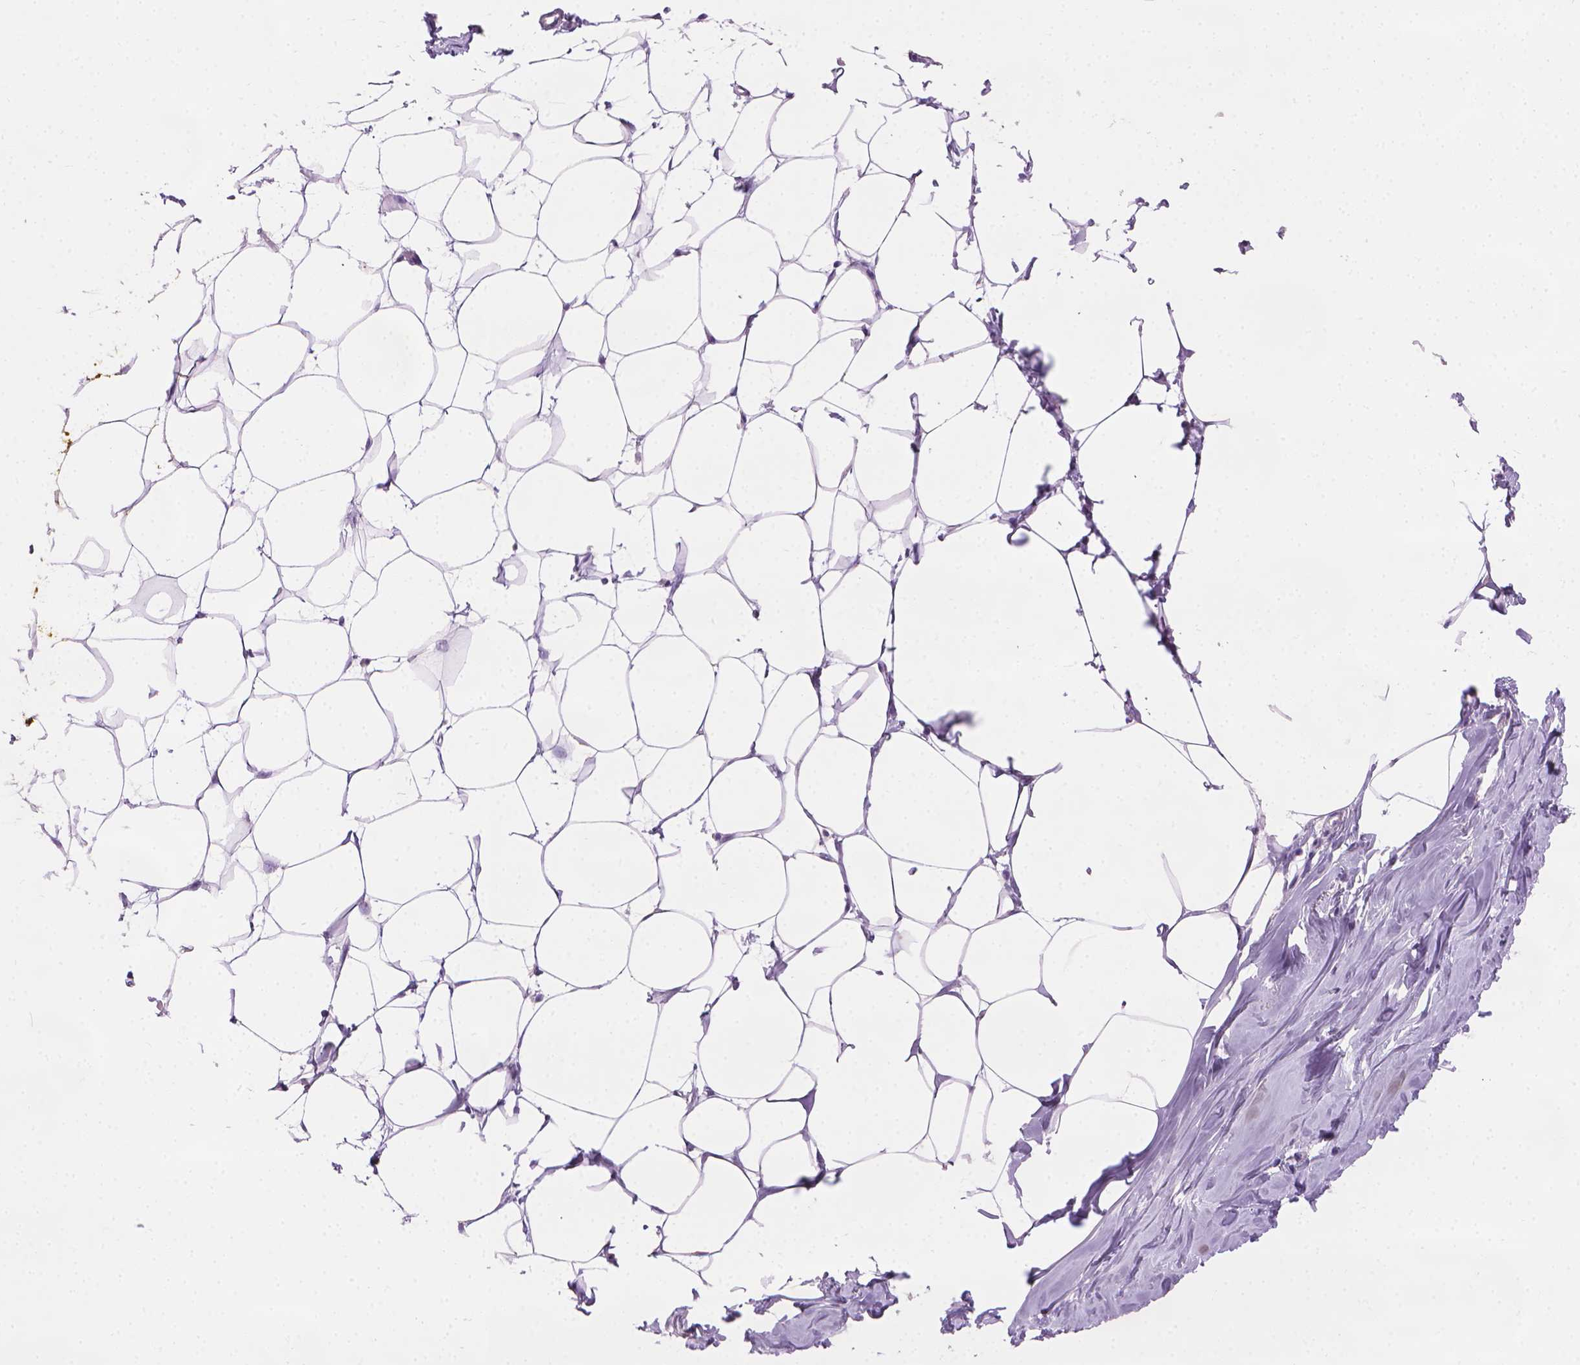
{"staining": {"intensity": "negative", "quantity": "none", "location": "none"}, "tissue": "breast", "cell_type": "Adipocytes", "image_type": "normal", "snomed": [{"axis": "morphology", "description": "Normal tissue, NOS"}, {"axis": "topography", "description": "Breast"}], "caption": "DAB (3,3'-diaminobenzidine) immunohistochemical staining of unremarkable human breast exhibits no significant staining in adipocytes. (Stains: DAB IHC with hematoxylin counter stain, Microscopy: brightfield microscopy at high magnification).", "gene": "MLANA", "patient": {"sex": "female", "age": 27}}